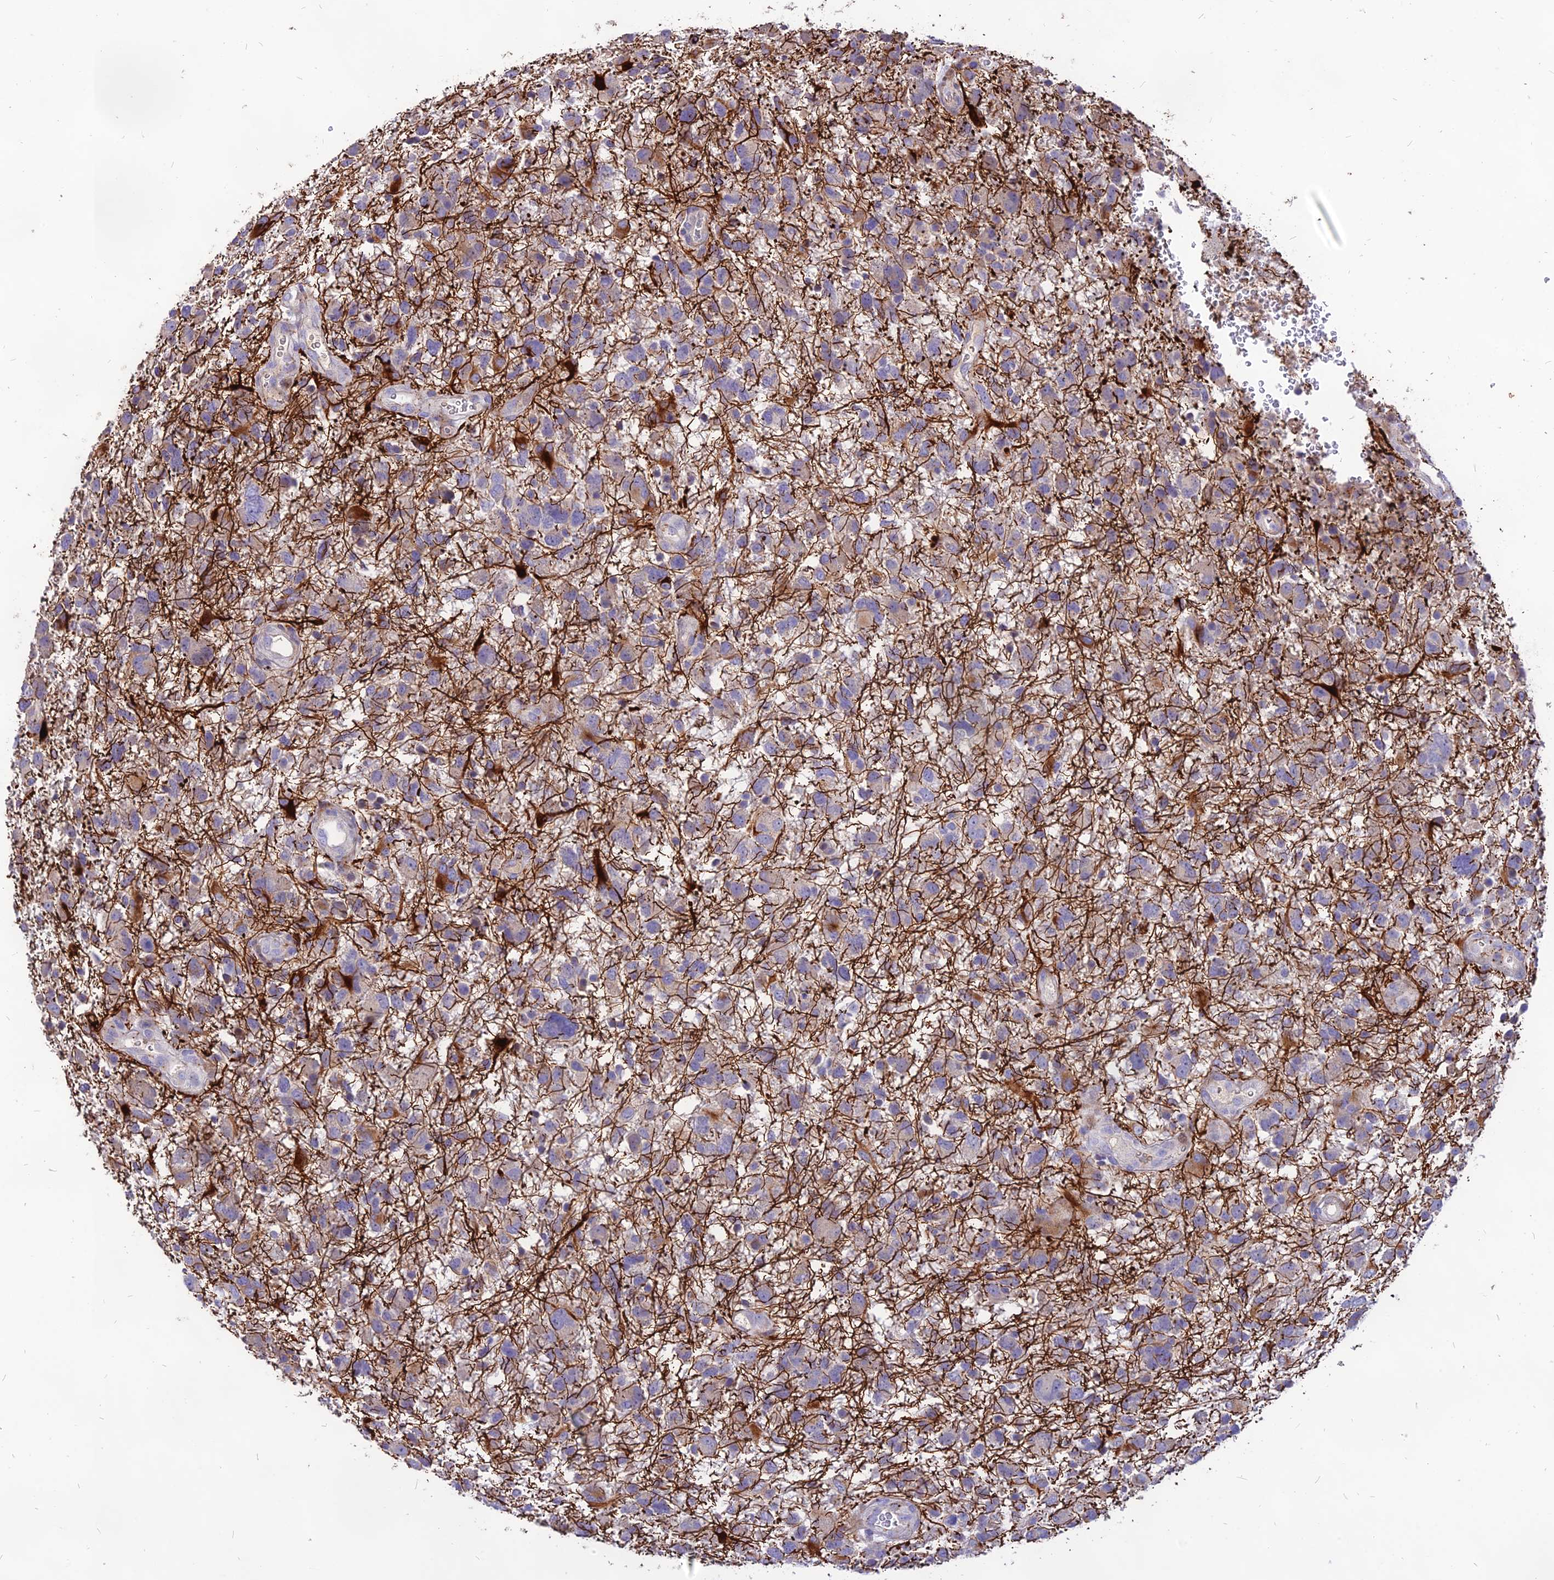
{"staining": {"intensity": "weak", "quantity": "<25%", "location": "cytoplasmic/membranous"}, "tissue": "glioma", "cell_type": "Tumor cells", "image_type": "cancer", "snomed": [{"axis": "morphology", "description": "Glioma, malignant, High grade"}, {"axis": "topography", "description": "Brain"}], "caption": "The immunohistochemistry image has no significant positivity in tumor cells of high-grade glioma (malignant) tissue. Nuclei are stained in blue.", "gene": "RIMOC1", "patient": {"sex": "male", "age": 61}}